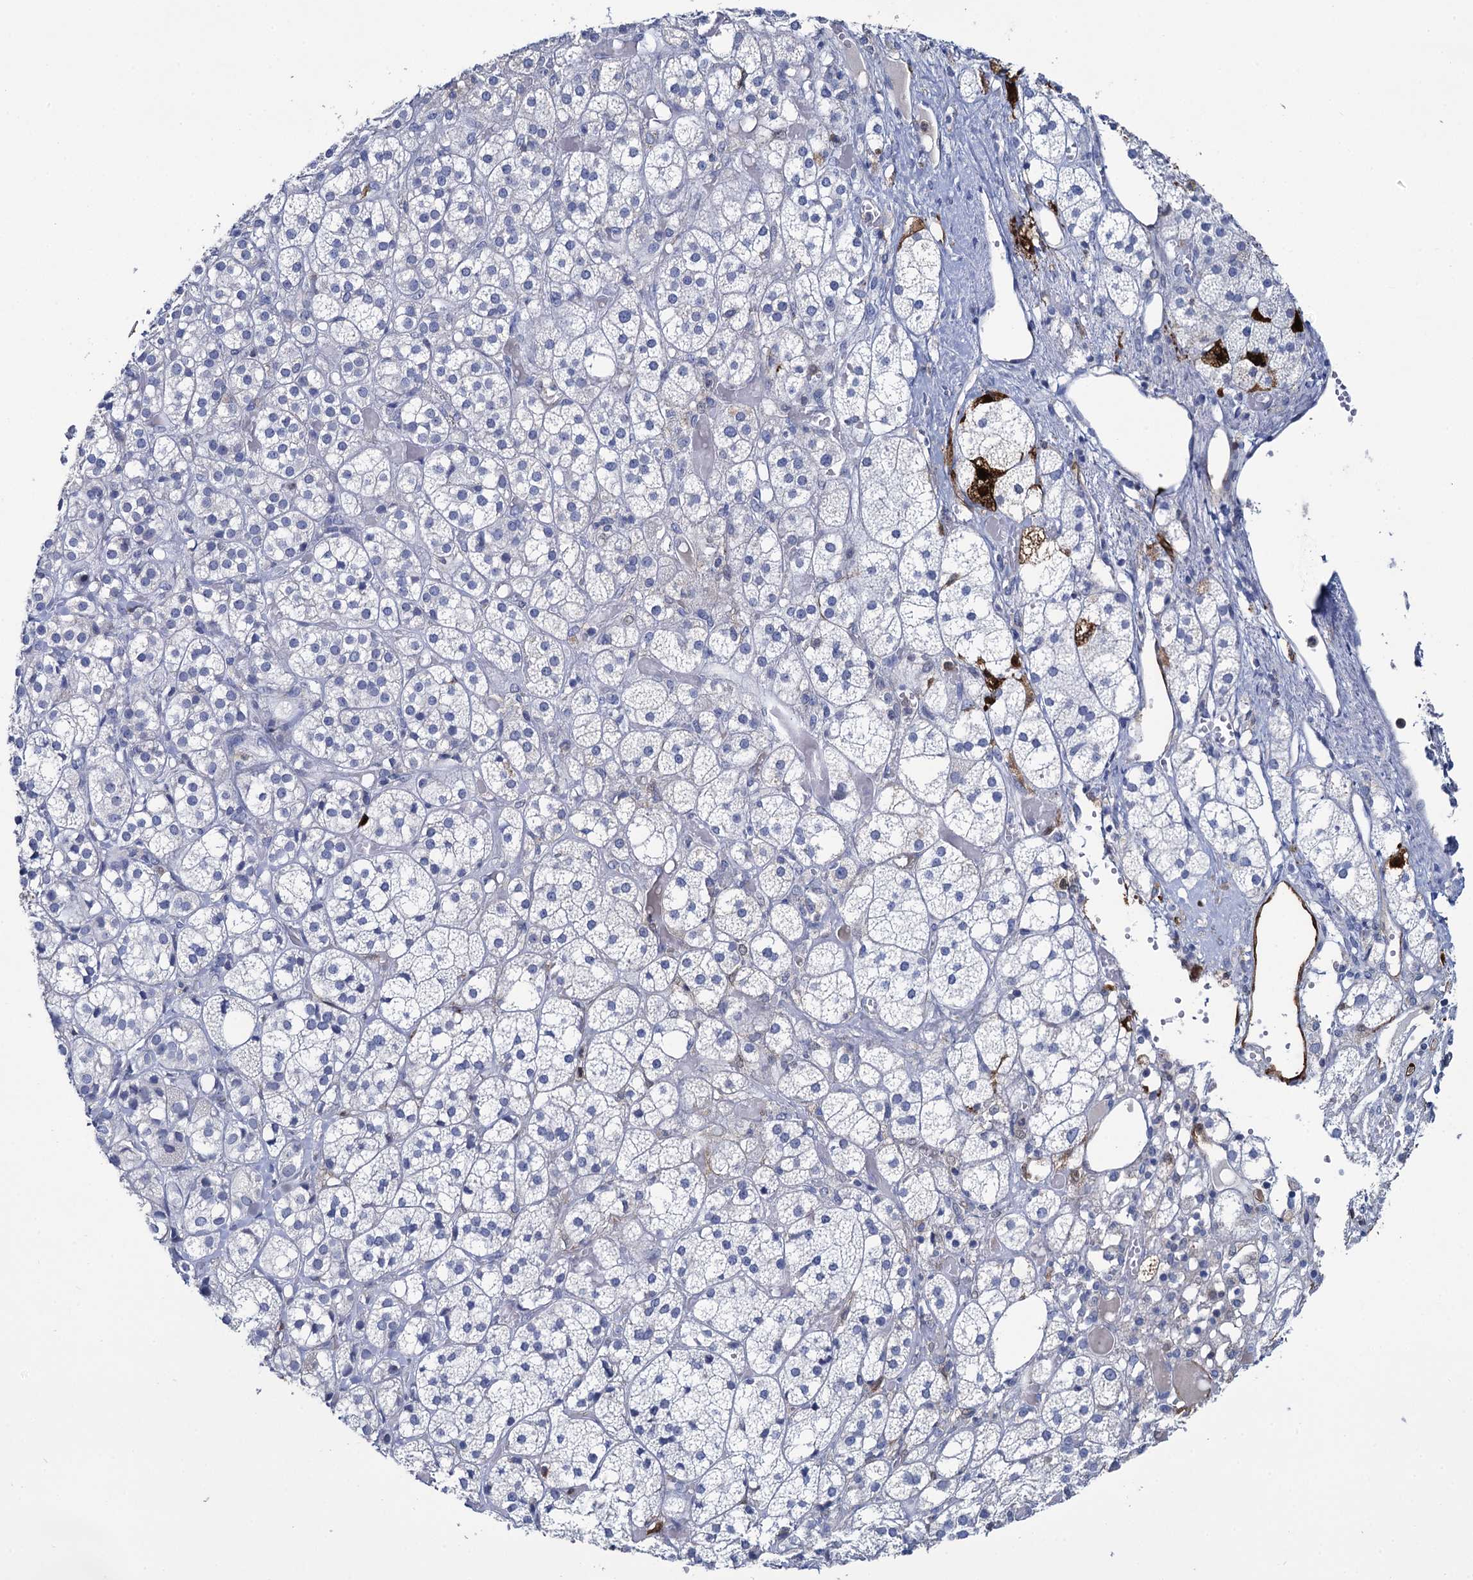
{"staining": {"intensity": "negative", "quantity": "none", "location": "none"}, "tissue": "adrenal gland", "cell_type": "Glandular cells", "image_type": "normal", "snomed": [{"axis": "morphology", "description": "Normal tissue, NOS"}, {"axis": "topography", "description": "Adrenal gland"}], "caption": "DAB immunohistochemical staining of normal human adrenal gland reveals no significant expression in glandular cells.", "gene": "FABP5", "patient": {"sex": "female", "age": 61}}